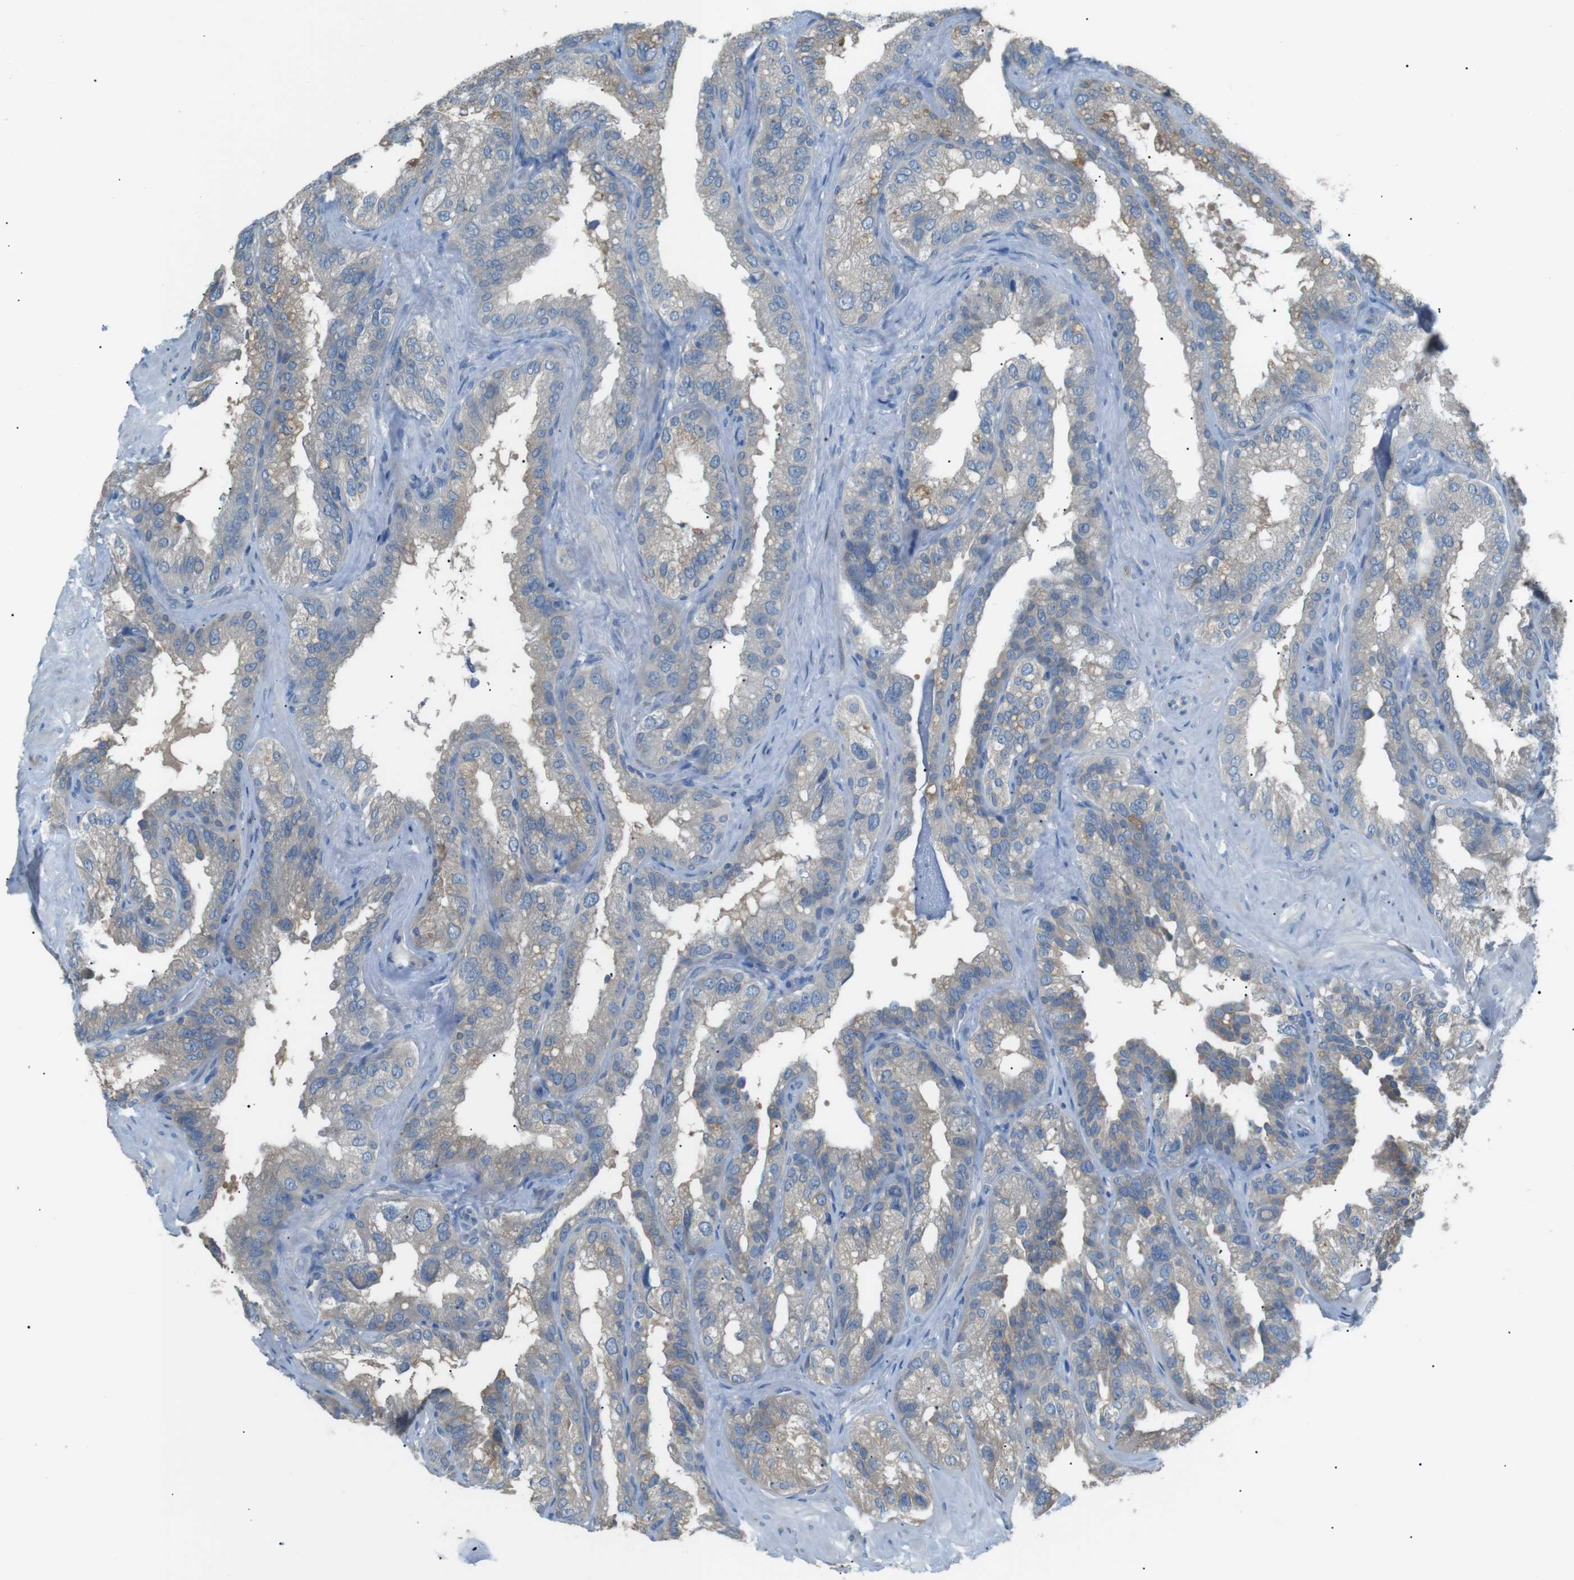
{"staining": {"intensity": "moderate", "quantity": "25%-75%", "location": "cytoplasmic/membranous"}, "tissue": "seminal vesicle", "cell_type": "Glandular cells", "image_type": "normal", "snomed": [{"axis": "morphology", "description": "Normal tissue, NOS"}, {"axis": "topography", "description": "Seminal veicle"}], "caption": "Protein expression by immunohistochemistry displays moderate cytoplasmic/membranous expression in approximately 25%-75% of glandular cells in normal seminal vesicle. (Stains: DAB in brown, nuclei in blue, Microscopy: brightfield microscopy at high magnification).", "gene": "CDH26", "patient": {"sex": "male", "age": 68}}